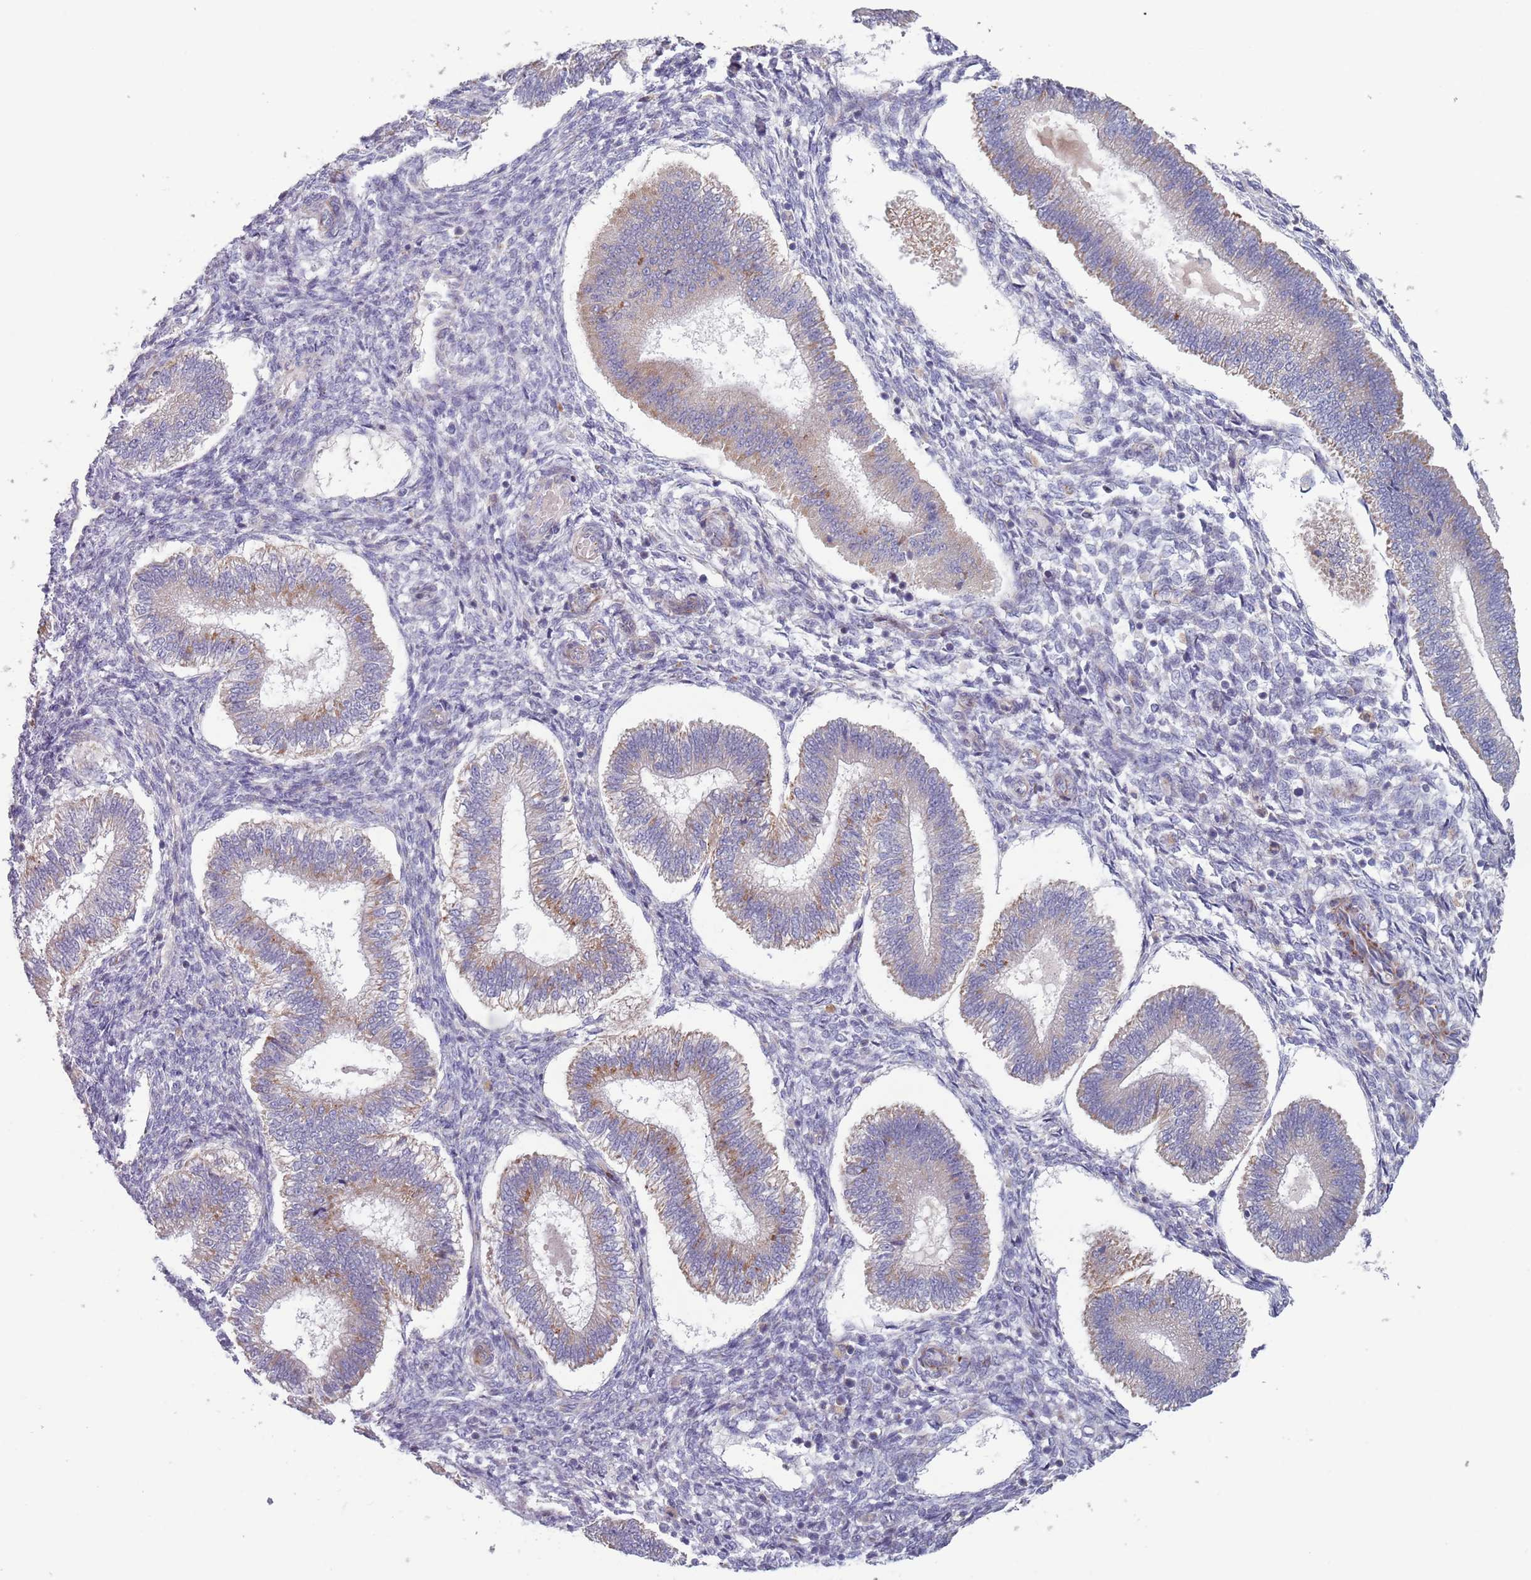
{"staining": {"intensity": "negative", "quantity": "none", "location": "none"}, "tissue": "endometrium", "cell_type": "Cells in endometrial stroma", "image_type": "normal", "snomed": [{"axis": "morphology", "description": "Normal tissue, NOS"}, {"axis": "topography", "description": "Endometrium"}], "caption": "This is a photomicrograph of immunohistochemistry staining of normal endometrium, which shows no staining in cells in endometrial stroma. (DAB IHC visualized using brightfield microscopy, high magnification).", "gene": "TYW1B", "patient": {"sex": "female", "age": 25}}